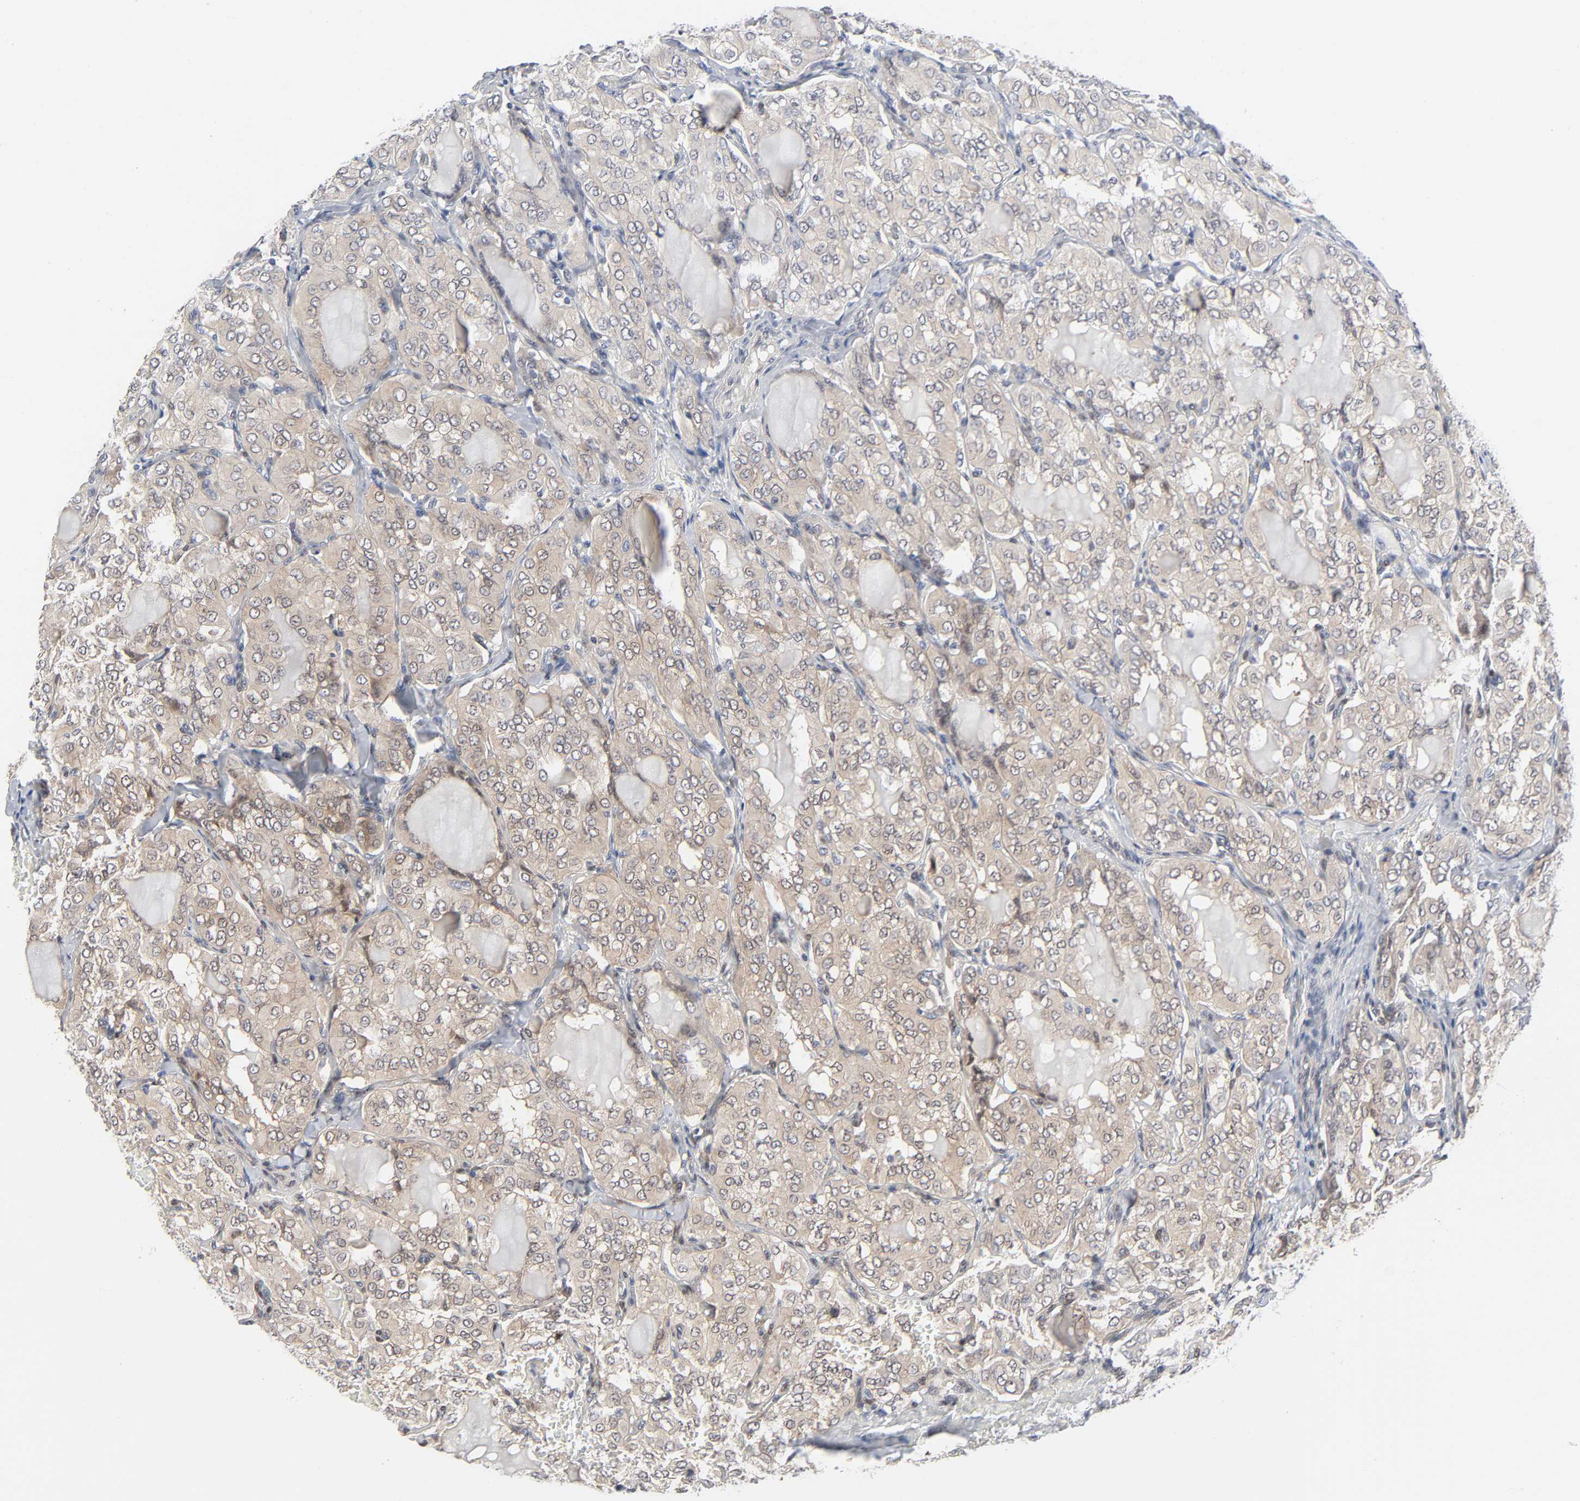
{"staining": {"intensity": "weak", "quantity": "25%-75%", "location": "cytoplasmic/membranous"}, "tissue": "thyroid cancer", "cell_type": "Tumor cells", "image_type": "cancer", "snomed": [{"axis": "morphology", "description": "Papillary adenocarcinoma, NOS"}, {"axis": "topography", "description": "Thyroid gland"}], "caption": "Immunohistochemical staining of human thyroid papillary adenocarcinoma demonstrates low levels of weak cytoplasmic/membranous expression in approximately 25%-75% of tumor cells. (Stains: DAB in brown, nuclei in blue, Microscopy: brightfield microscopy at high magnification).", "gene": "PTEN", "patient": {"sex": "male", "age": 20}}